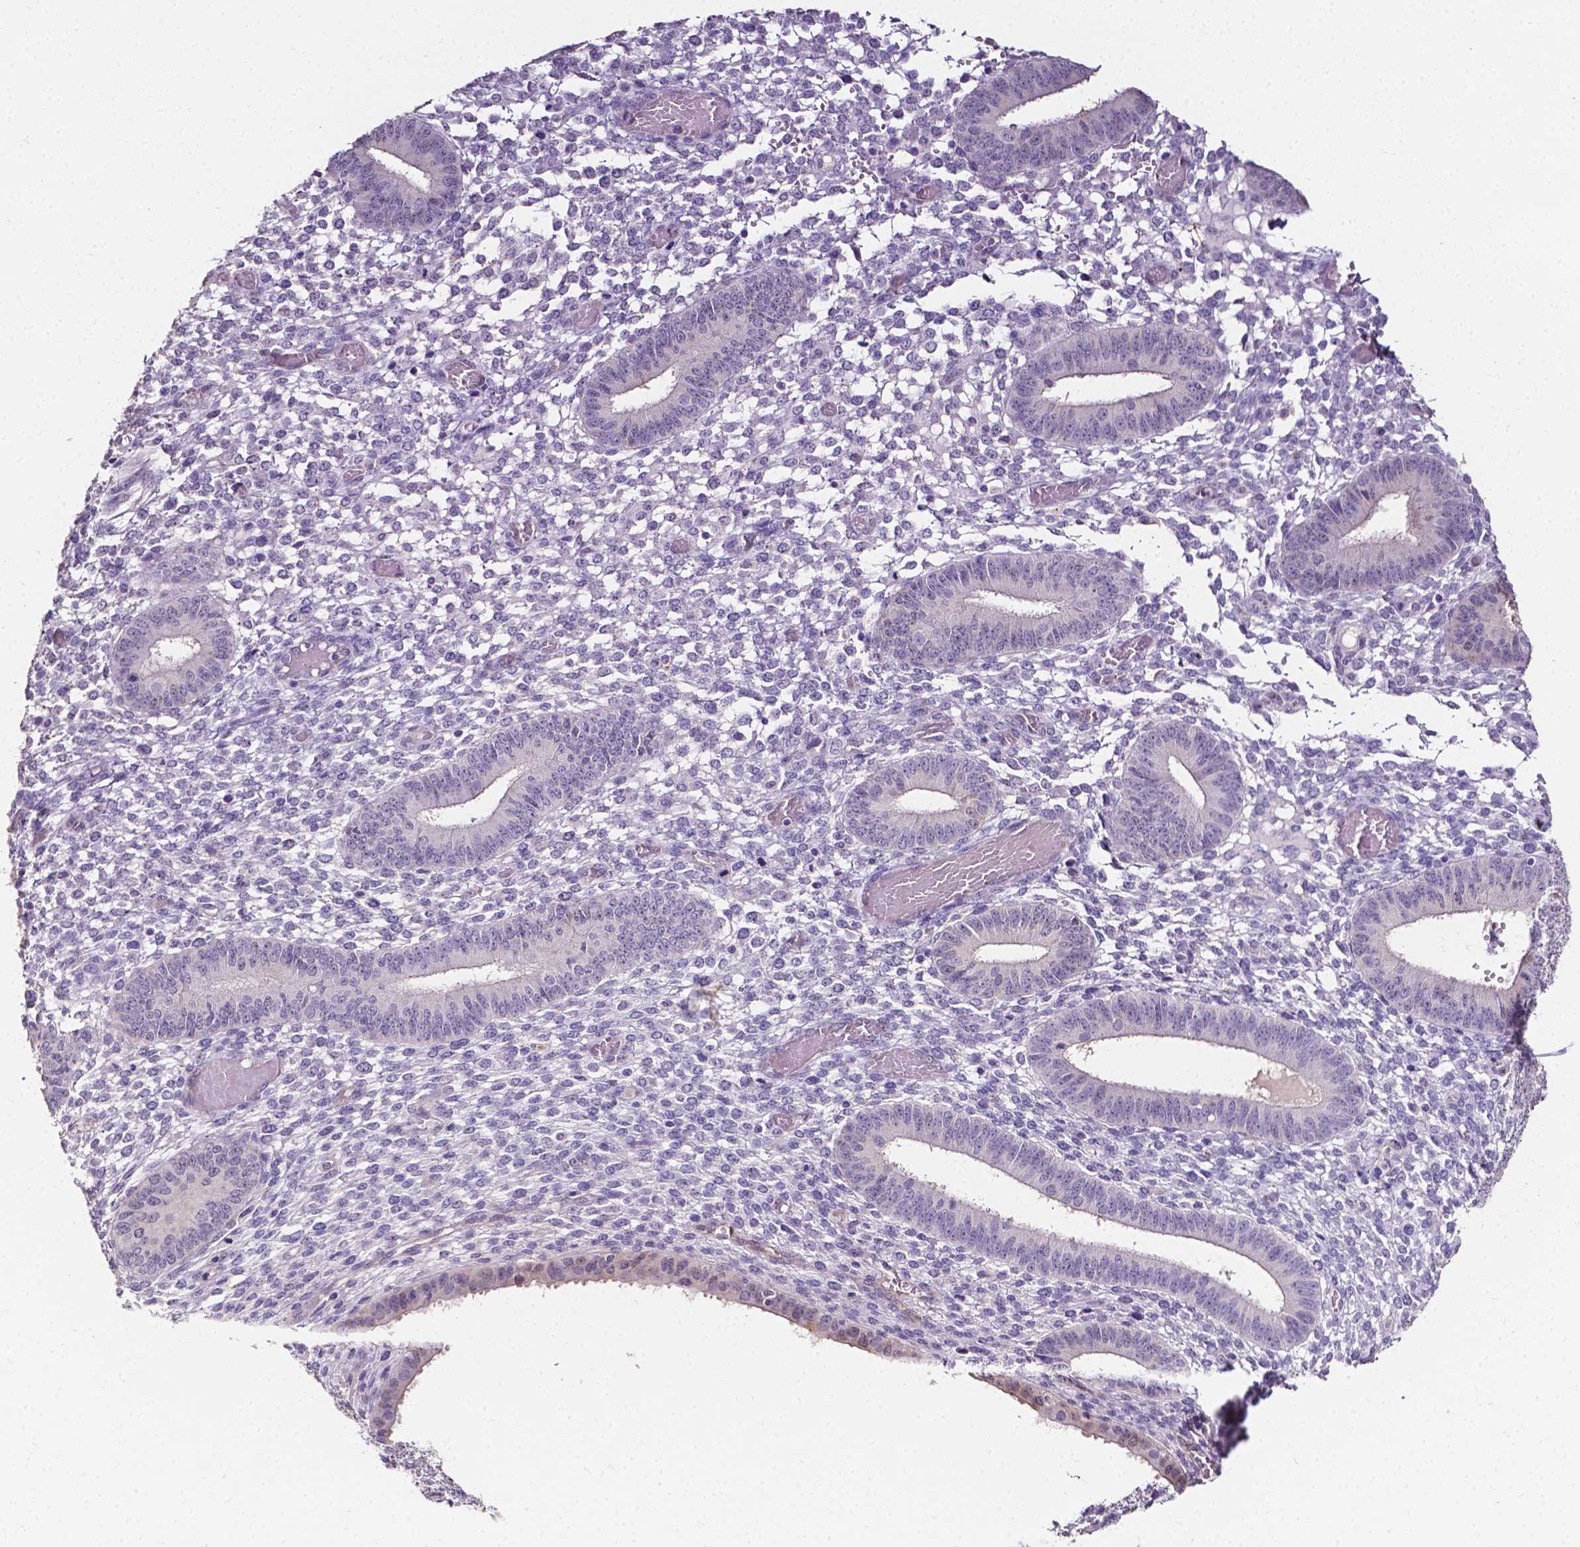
{"staining": {"intensity": "negative", "quantity": "none", "location": "none"}, "tissue": "endometrium", "cell_type": "Cells in endometrial stroma", "image_type": "normal", "snomed": [{"axis": "morphology", "description": "Normal tissue, NOS"}, {"axis": "topography", "description": "Endometrium"}], "caption": "High magnification brightfield microscopy of benign endometrium stained with DAB (3,3'-diaminobenzidine) (brown) and counterstained with hematoxylin (blue): cells in endometrial stroma show no significant expression. The staining is performed using DAB brown chromogen with nuclei counter-stained in using hematoxylin.", "gene": "PSAT1", "patient": {"sex": "female", "age": 42}}